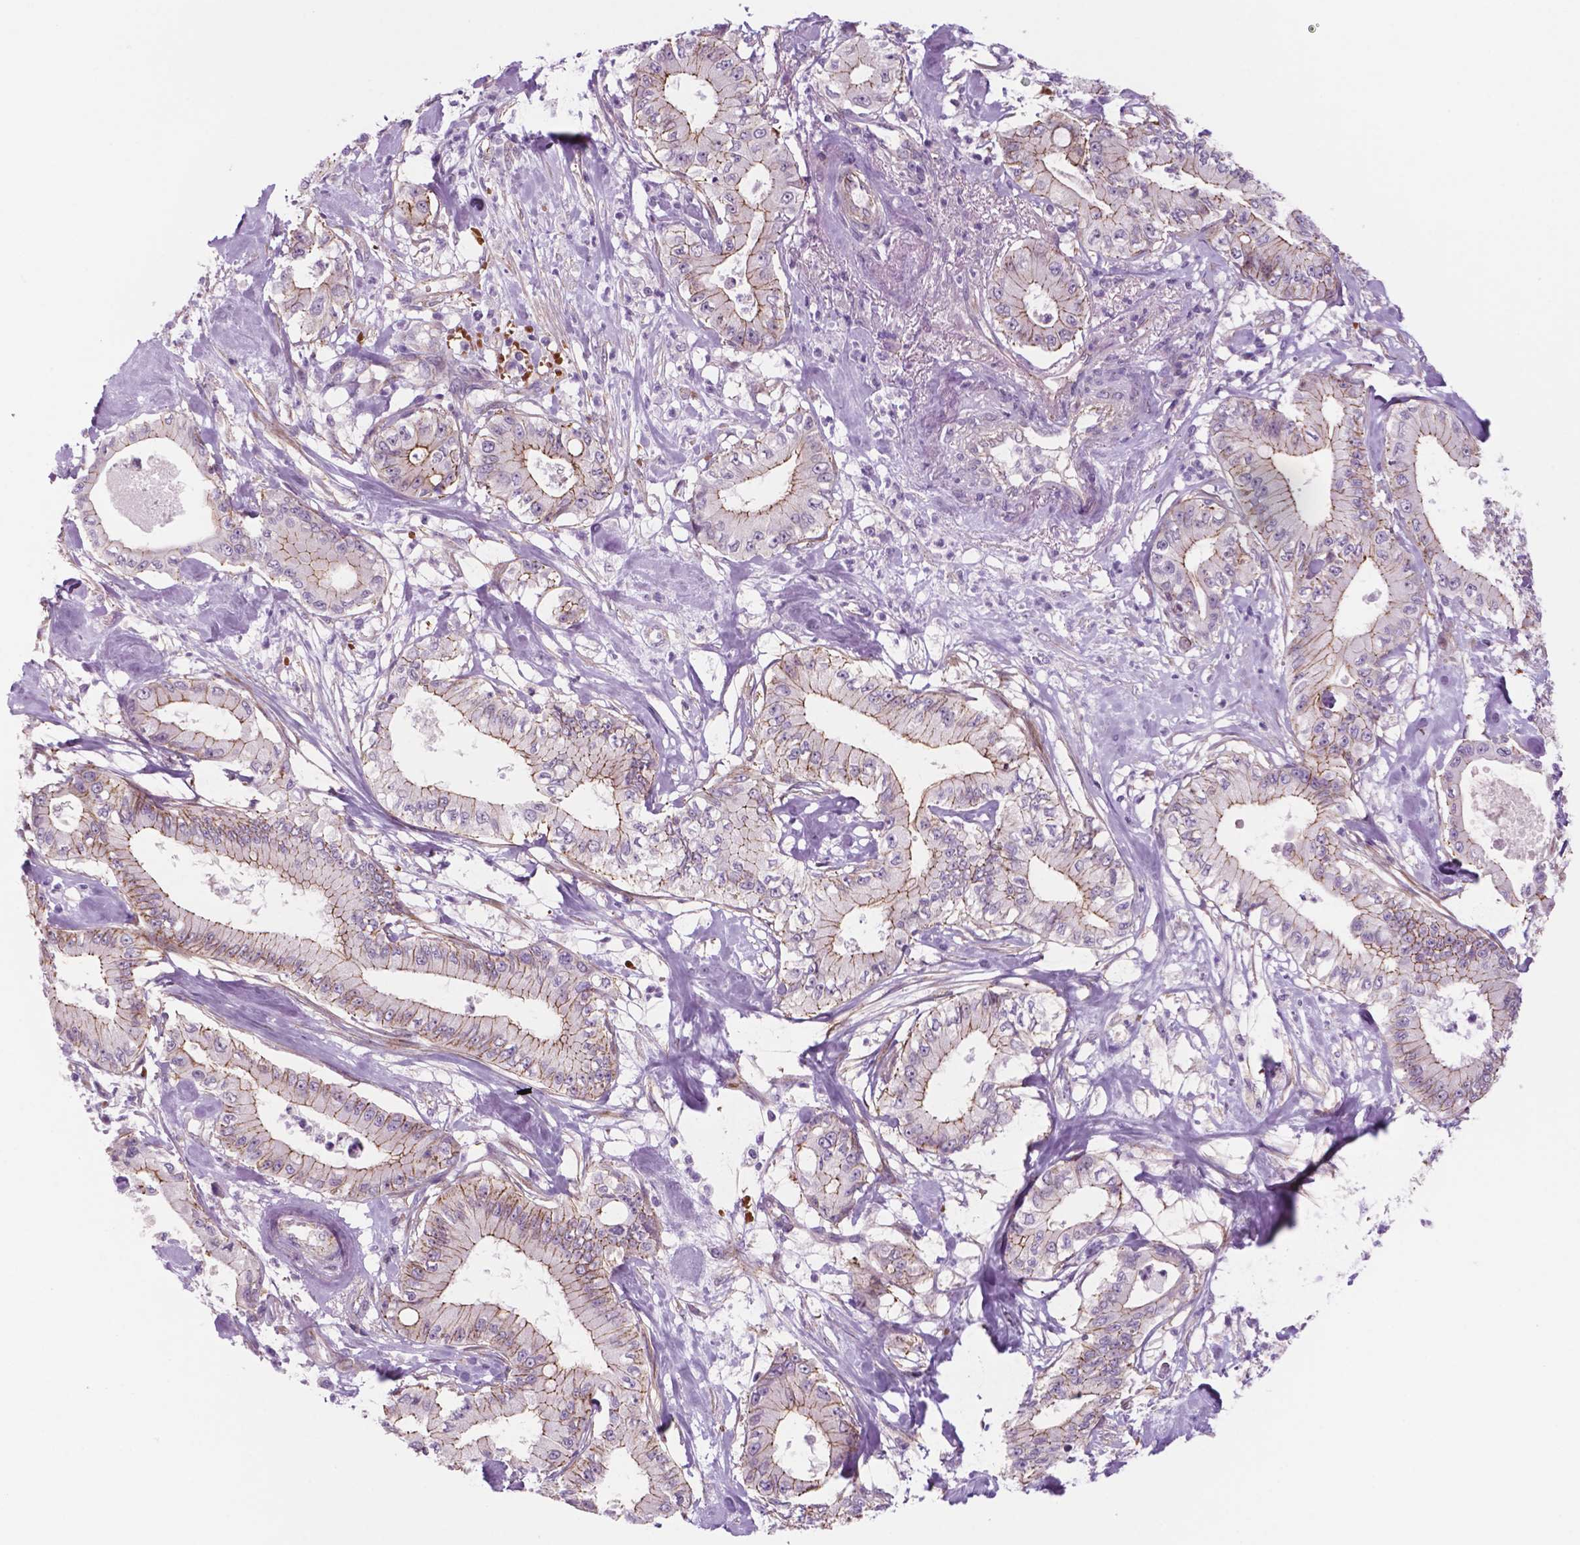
{"staining": {"intensity": "moderate", "quantity": "25%-75%", "location": "cytoplasmic/membranous"}, "tissue": "pancreatic cancer", "cell_type": "Tumor cells", "image_type": "cancer", "snomed": [{"axis": "morphology", "description": "Adenocarcinoma, NOS"}, {"axis": "topography", "description": "Pancreas"}], "caption": "Tumor cells demonstrate medium levels of moderate cytoplasmic/membranous positivity in approximately 25%-75% of cells in pancreatic cancer (adenocarcinoma).", "gene": "RND3", "patient": {"sex": "male", "age": 71}}